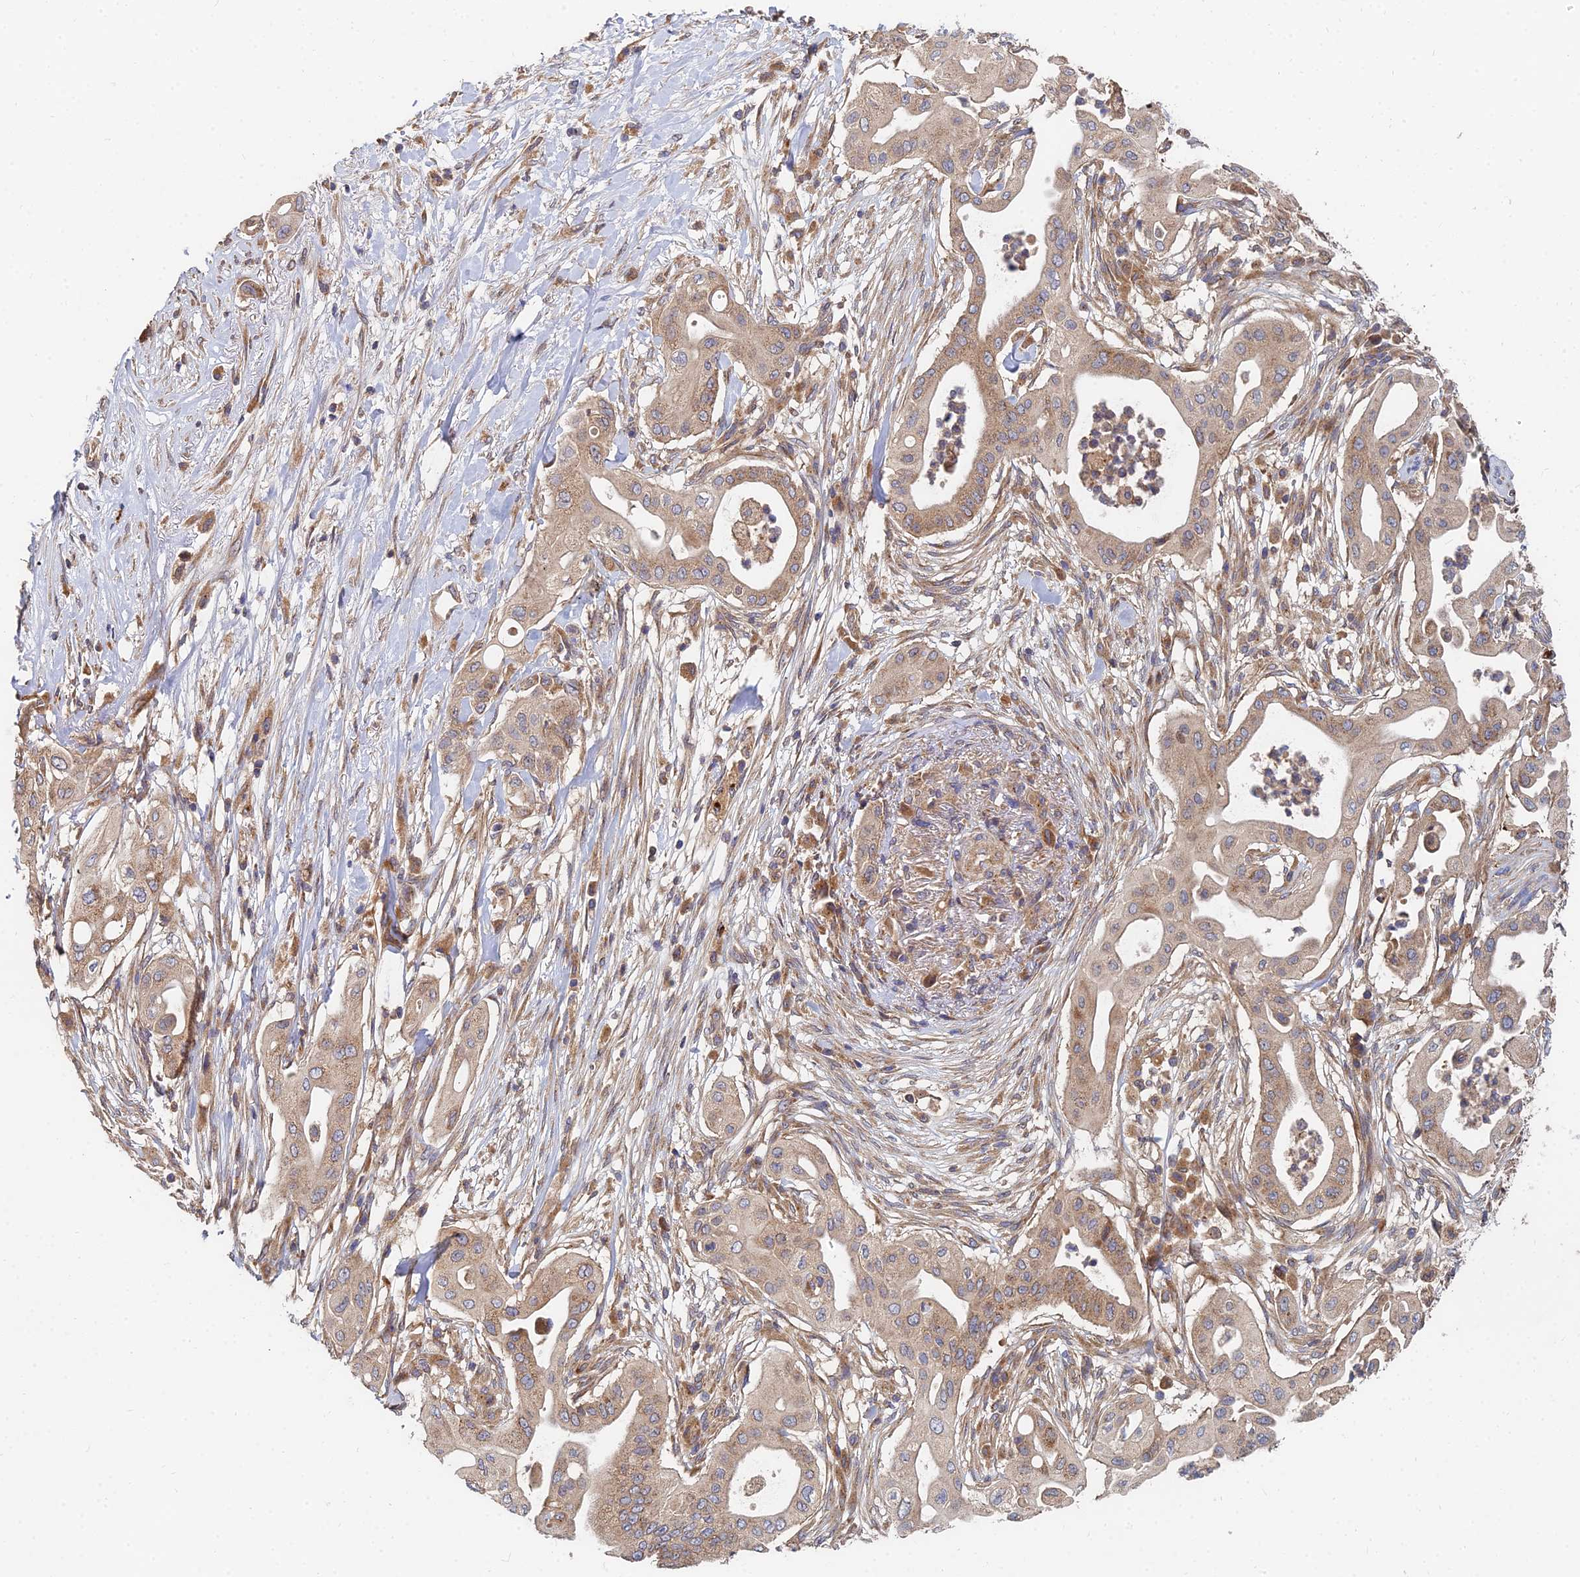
{"staining": {"intensity": "moderate", "quantity": ">75%", "location": "cytoplasmic/membranous"}, "tissue": "pancreatic cancer", "cell_type": "Tumor cells", "image_type": "cancer", "snomed": [{"axis": "morphology", "description": "Adenocarcinoma, NOS"}, {"axis": "topography", "description": "Pancreas"}], "caption": "This micrograph demonstrates IHC staining of pancreatic adenocarcinoma, with medium moderate cytoplasmic/membranous positivity in about >75% of tumor cells.", "gene": "CCZ1", "patient": {"sex": "male", "age": 68}}